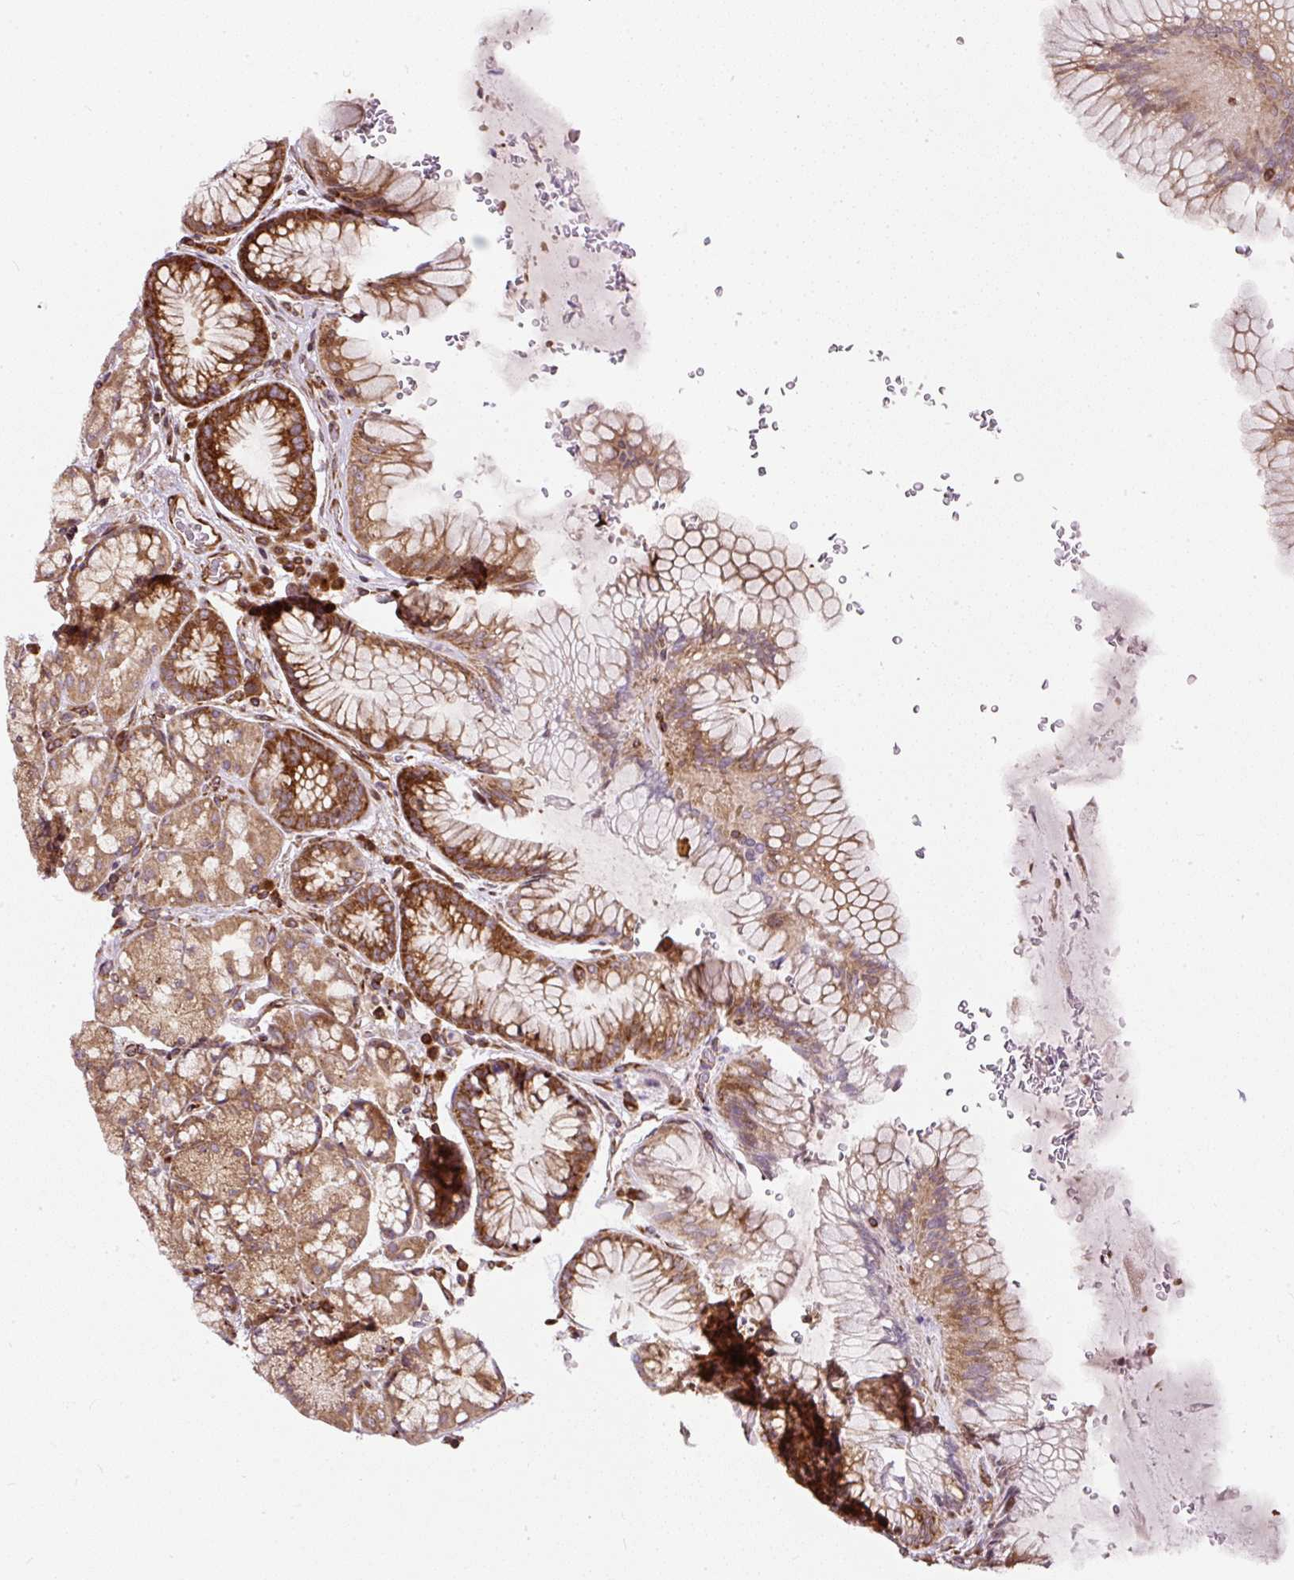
{"staining": {"intensity": "moderate", "quantity": ">75%", "location": "cytoplasmic/membranous"}, "tissue": "stomach", "cell_type": "Glandular cells", "image_type": "normal", "snomed": [{"axis": "morphology", "description": "Normal tissue, NOS"}, {"axis": "topography", "description": "Stomach"}], "caption": "Moderate cytoplasmic/membranous positivity for a protein is appreciated in about >75% of glandular cells of unremarkable stomach using immunohistochemistry (IHC).", "gene": "KDM4E", "patient": {"sex": "male", "age": 63}}